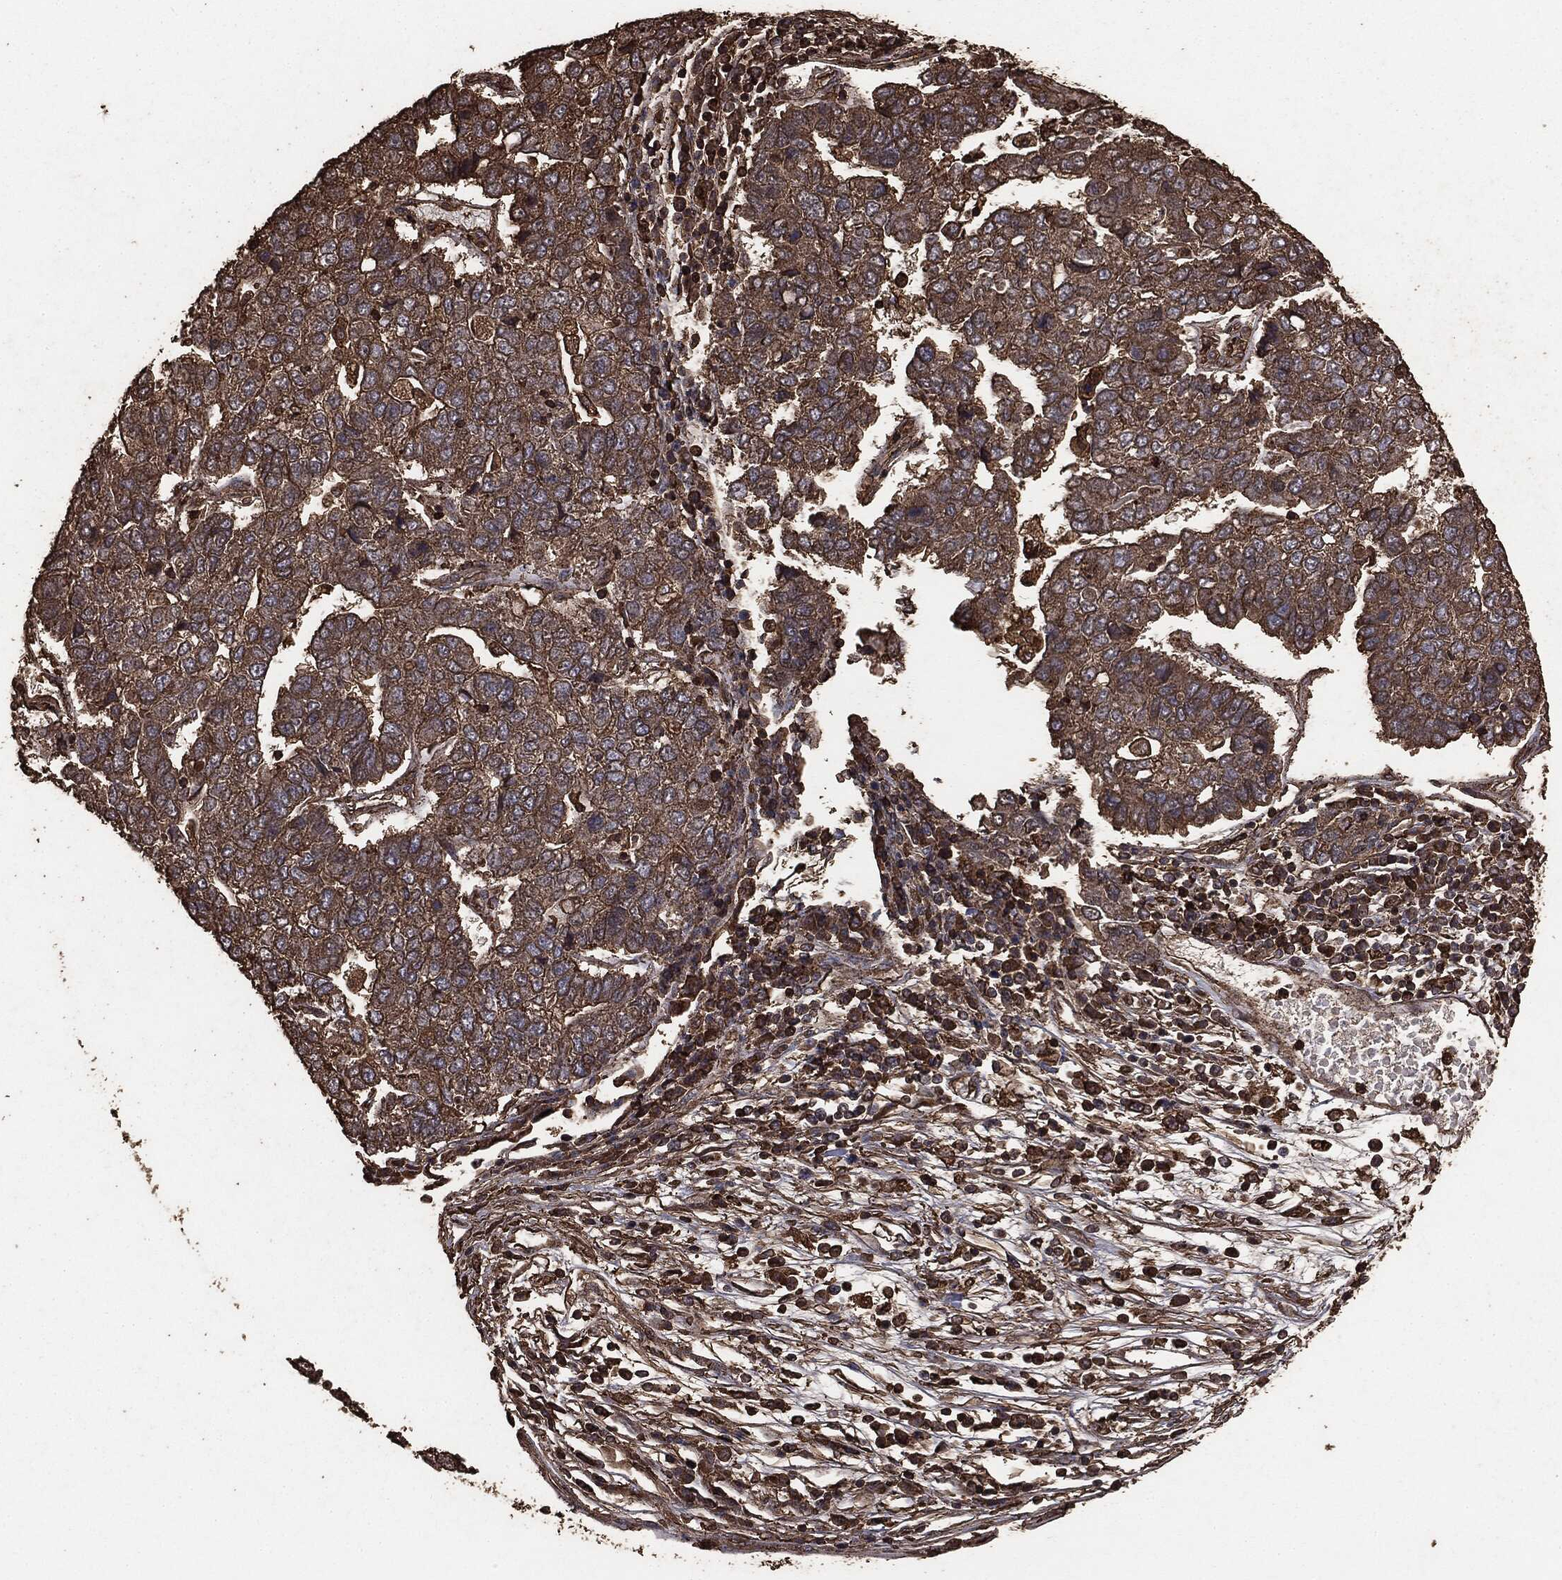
{"staining": {"intensity": "moderate", "quantity": ">75%", "location": "cytoplasmic/membranous"}, "tissue": "pancreatic cancer", "cell_type": "Tumor cells", "image_type": "cancer", "snomed": [{"axis": "morphology", "description": "Adenocarcinoma, NOS"}, {"axis": "topography", "description": "Pancreas"}], "caption": "Pancreatic adenocarcinoma stained for a protein (brown) shows moderate cytoplasmic/membranous positive staining in about >75% of tumor cells.", "gene": "MTOR", "patient": {"sex": "female", "age": 61}}